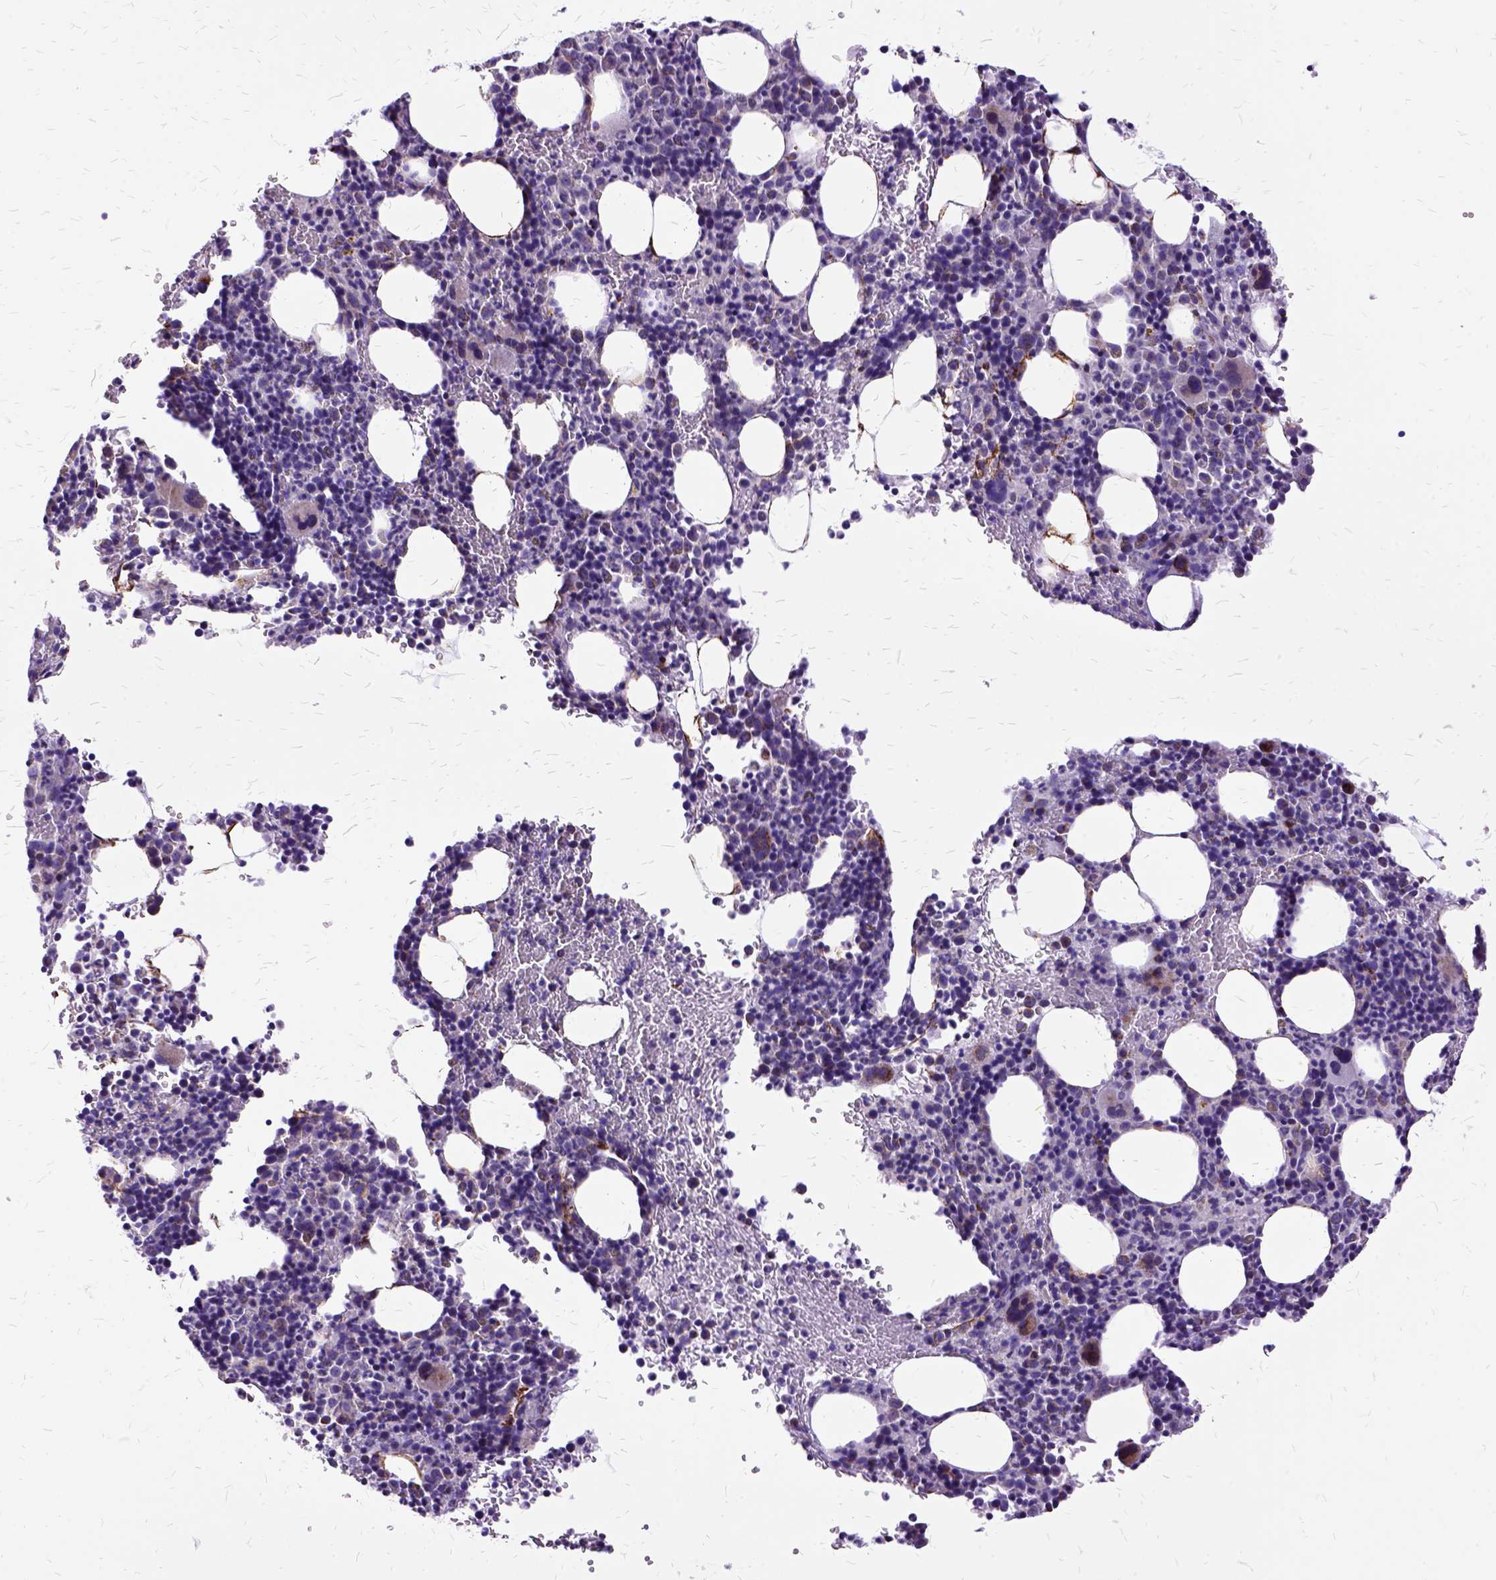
{"staining": {"intensity": "moderate", "quantity": "<25%", "location": "cytoplasmic/membranous"}, "tissue": "bone marrow", "cell_type": "Hematopoietic cells", "image_type": "normal", "snomed": [{"axis": "morphology", "description": "Normal tissue, NOS"}, {"axis": "topography", "description": "Bone marrow"}], "caption": "A micrograph of human bone marrow stained for a protein reveals moderate cytoplasmic/membranous brown staining in hematopoietic cells.", "gene": "OXCT1", "patient": {"sex": "male", "age": 63}}